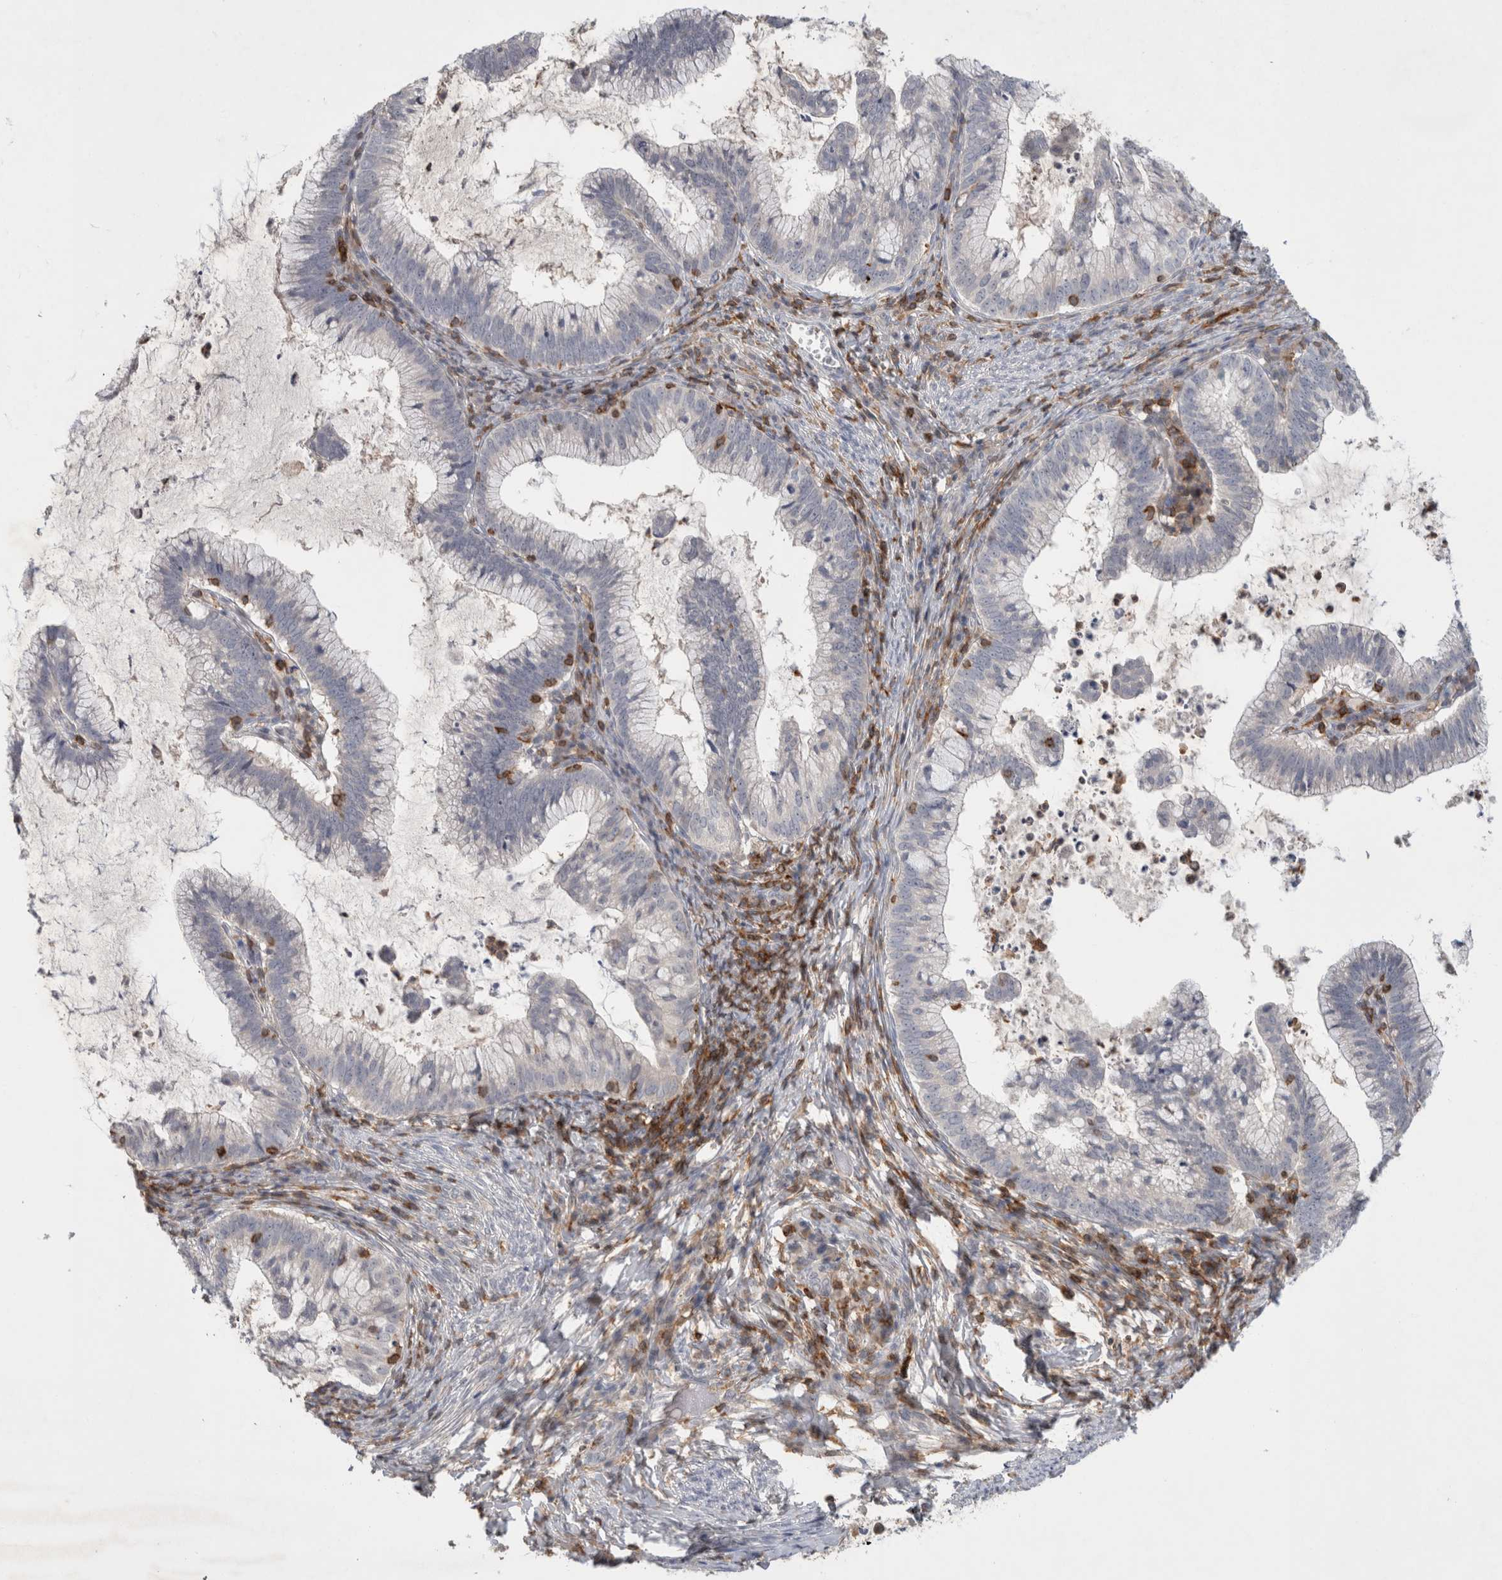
{"staining": {"intensity": "negative", "quantity": "none", "location": "none"}, "tissue": "cervical cancer", "cell_type": "Tumor cells", "image_type": "cancer", "snomed": [{"axis": "morphology", "description": "Adenocarcinoma, NOS"}, {"axis": "topography", "description": "Cervix"}], "caption": "DAB (3,3'-diaminobenzidine) immunohistochemical staining of cervical cancer (adenocarcinoma) reveals no significant expression in tumor cells.", "gene": "GFRA2", "patient": {"sex": "female", "age": 36}}